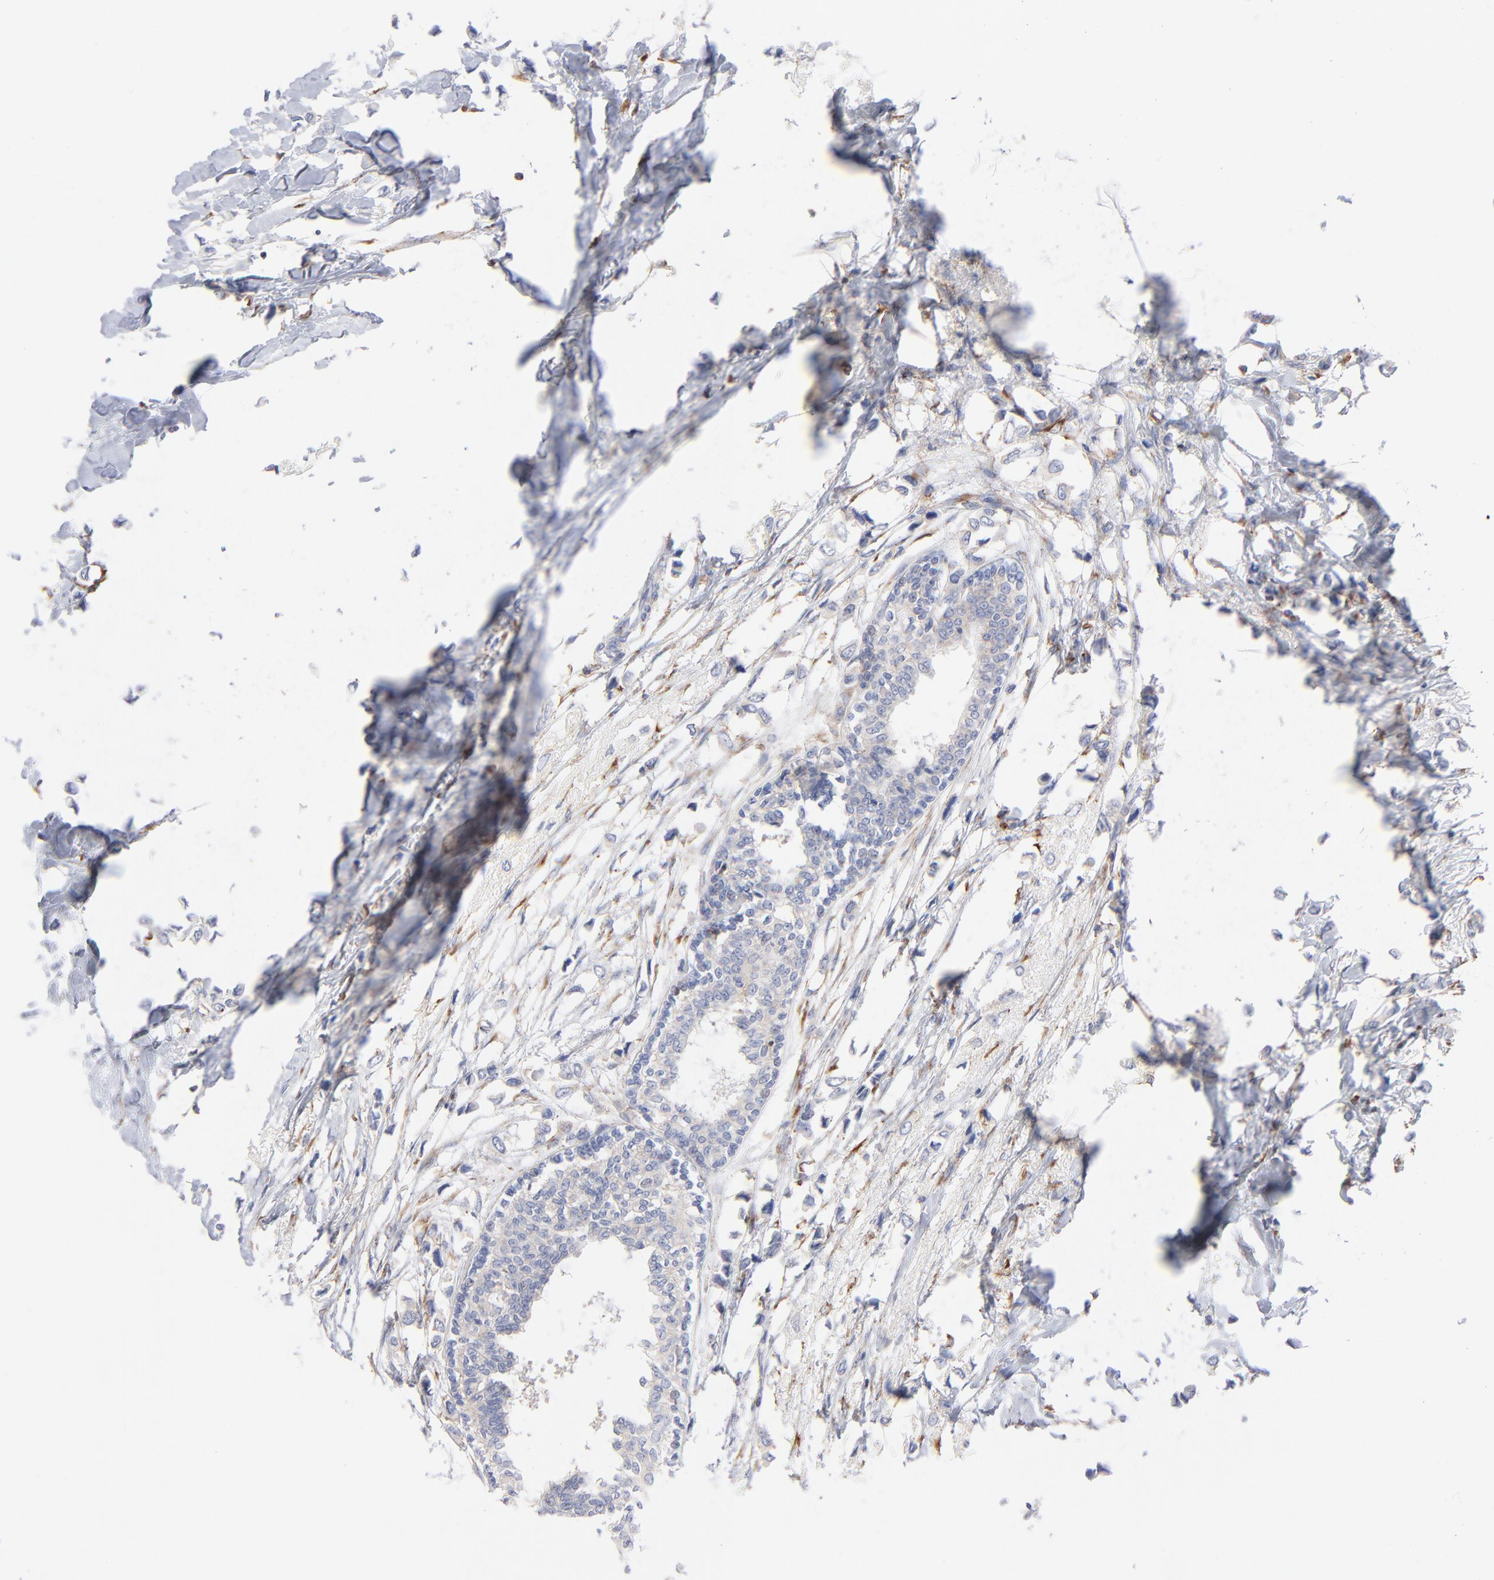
{"staining": {"intensity": "negative", "quantity": "none", "location": "none"}, "tissue": "breast cancer", "cell_type": "Tumor cells", "image_type": "cancer", "snomed": [{"axis": "morphology", "description": "Lobular carcinoma"}, {"axis": "topography", "description": "Breast"}], "caption": "High power microscopy histopathology image of an IHC histopathology image of breast cancer (lobular carcinoma), revealing no significant expression in tumor cells.", "gene": "SEPTIN6", "patient": {"sex": "female", "age": 51}}